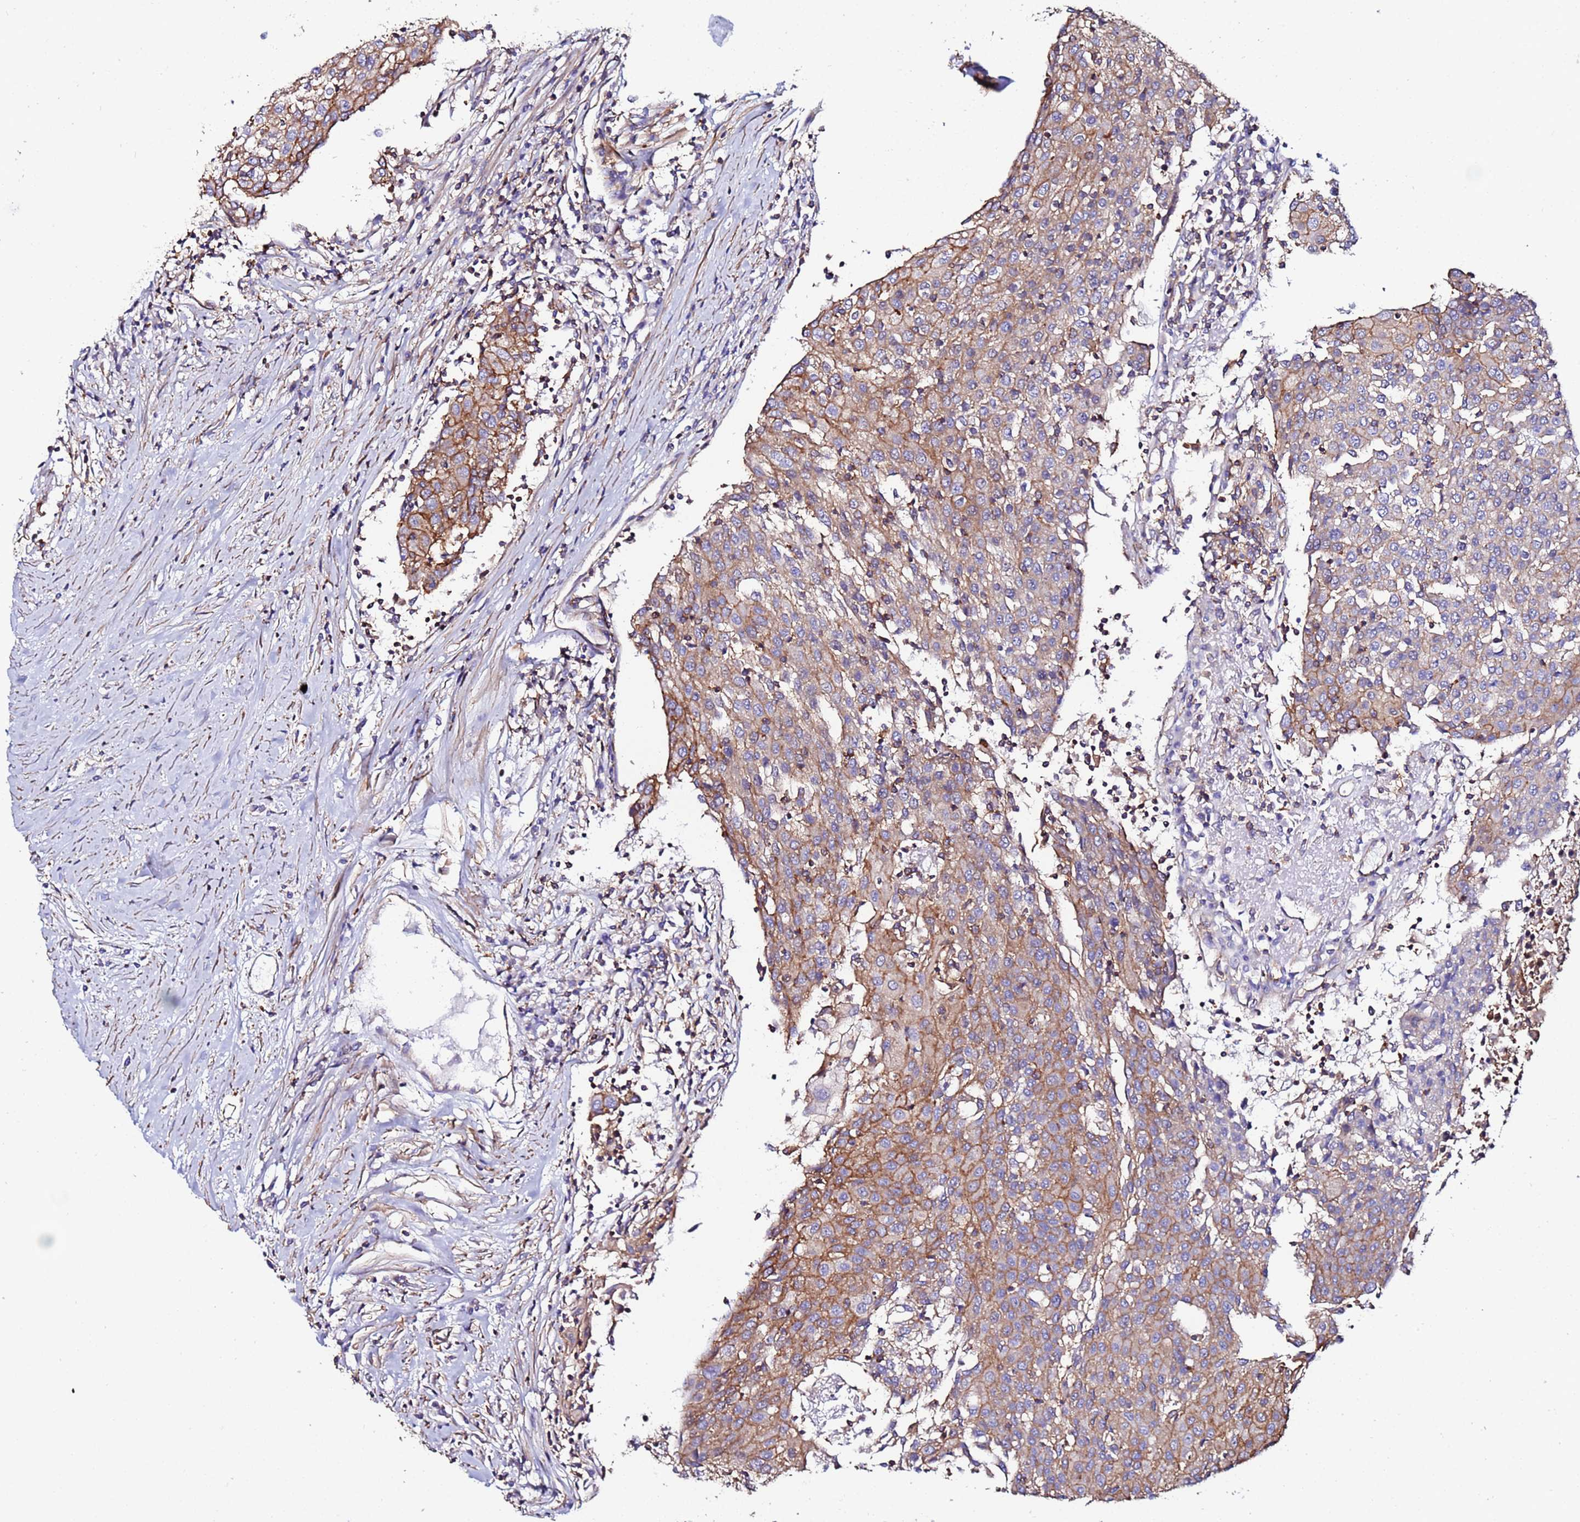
{"staining": {"intensity": "moderate", "quantity": "25%-75%", "location": "cytoplasmic/membranous"}, "tissue": "urothelial cancer", "cell_type": "Tumor cells", "image_type": "cancer", "snomed": [{"axis": "morphology", "description": "Urothelial carcinoma, High grade"}, {"axis": "topography", "description": "Urinary bladder"}], "caption": "Immunohistochemical staining of urothelial cancer exhibits moderate cytoplasmic/membranous protein expression in approximately 25%-75% of tumor cells. Using DAB (brown) and hematoxylin (blue) stains, captured at high magnification using brightfield microscopy.", "gene": "POTEE", "patient": {"sex": "female", "age": 85}}